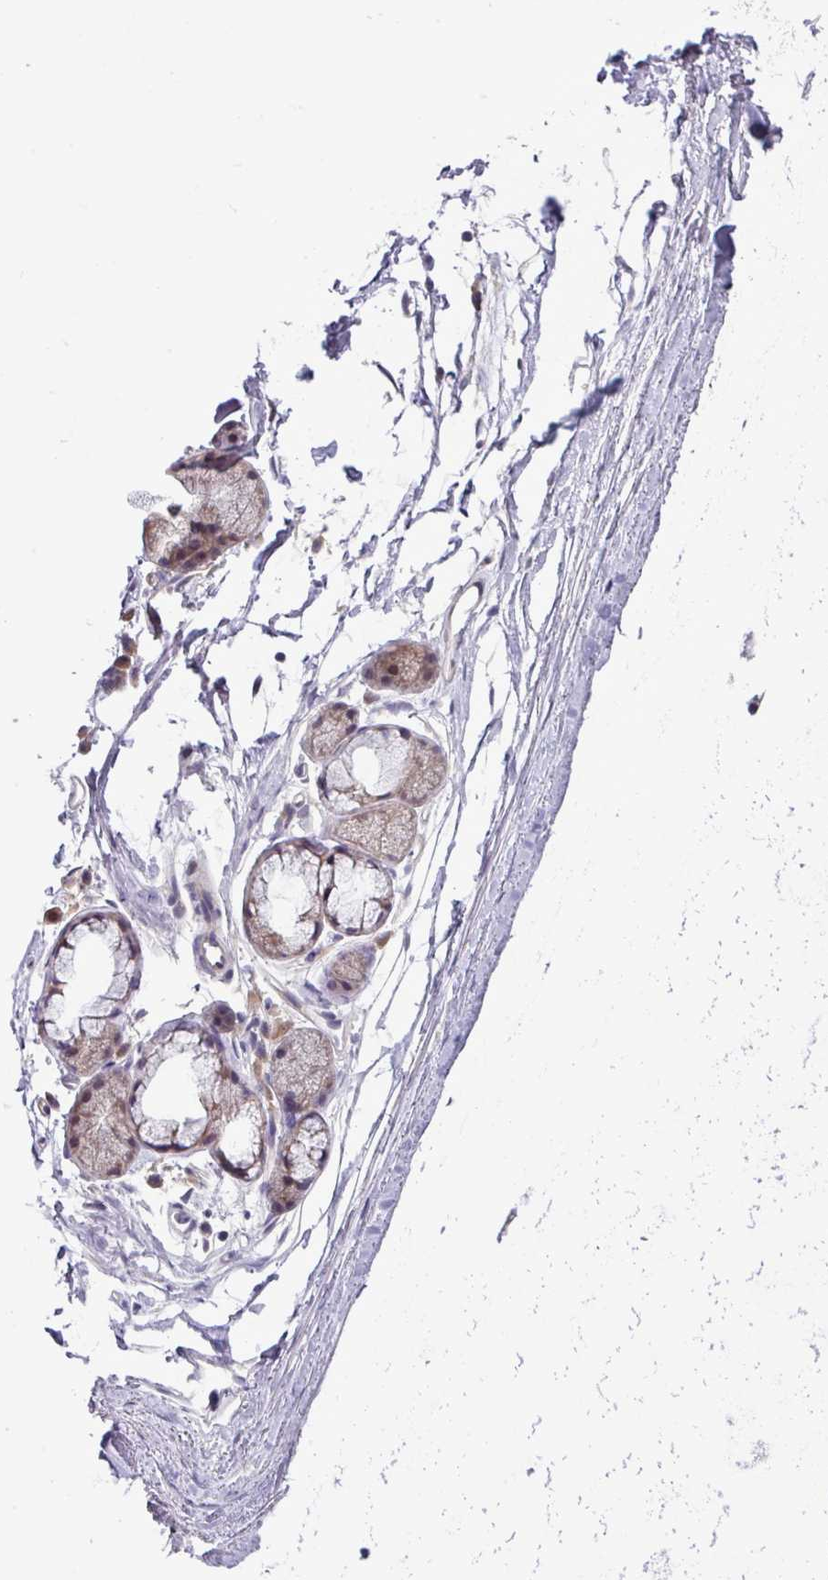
{"staining": {"intensity": "negative", "quantity": "none", "location": "none"}, "tissue": "soft tissue", "cell_type": "Chondrocytes", "image_type": "normal", "snomed": [{"axis": "morphology", "description": "Normal tissue, NOS"}, {"axis": "topography", "description": "Lymph node"}, {"axis": "topography", "description": "Cartilage tissue"}, {"axis": "topography", "description": "Bronchus"}], "caption": "Human soft tissue stained for a protein using immunohistochemistry (IHC) shows no staining in chondrocytes.", "gene": "RIPPLY1", "patient": {"sex": "female", "age": 70}}